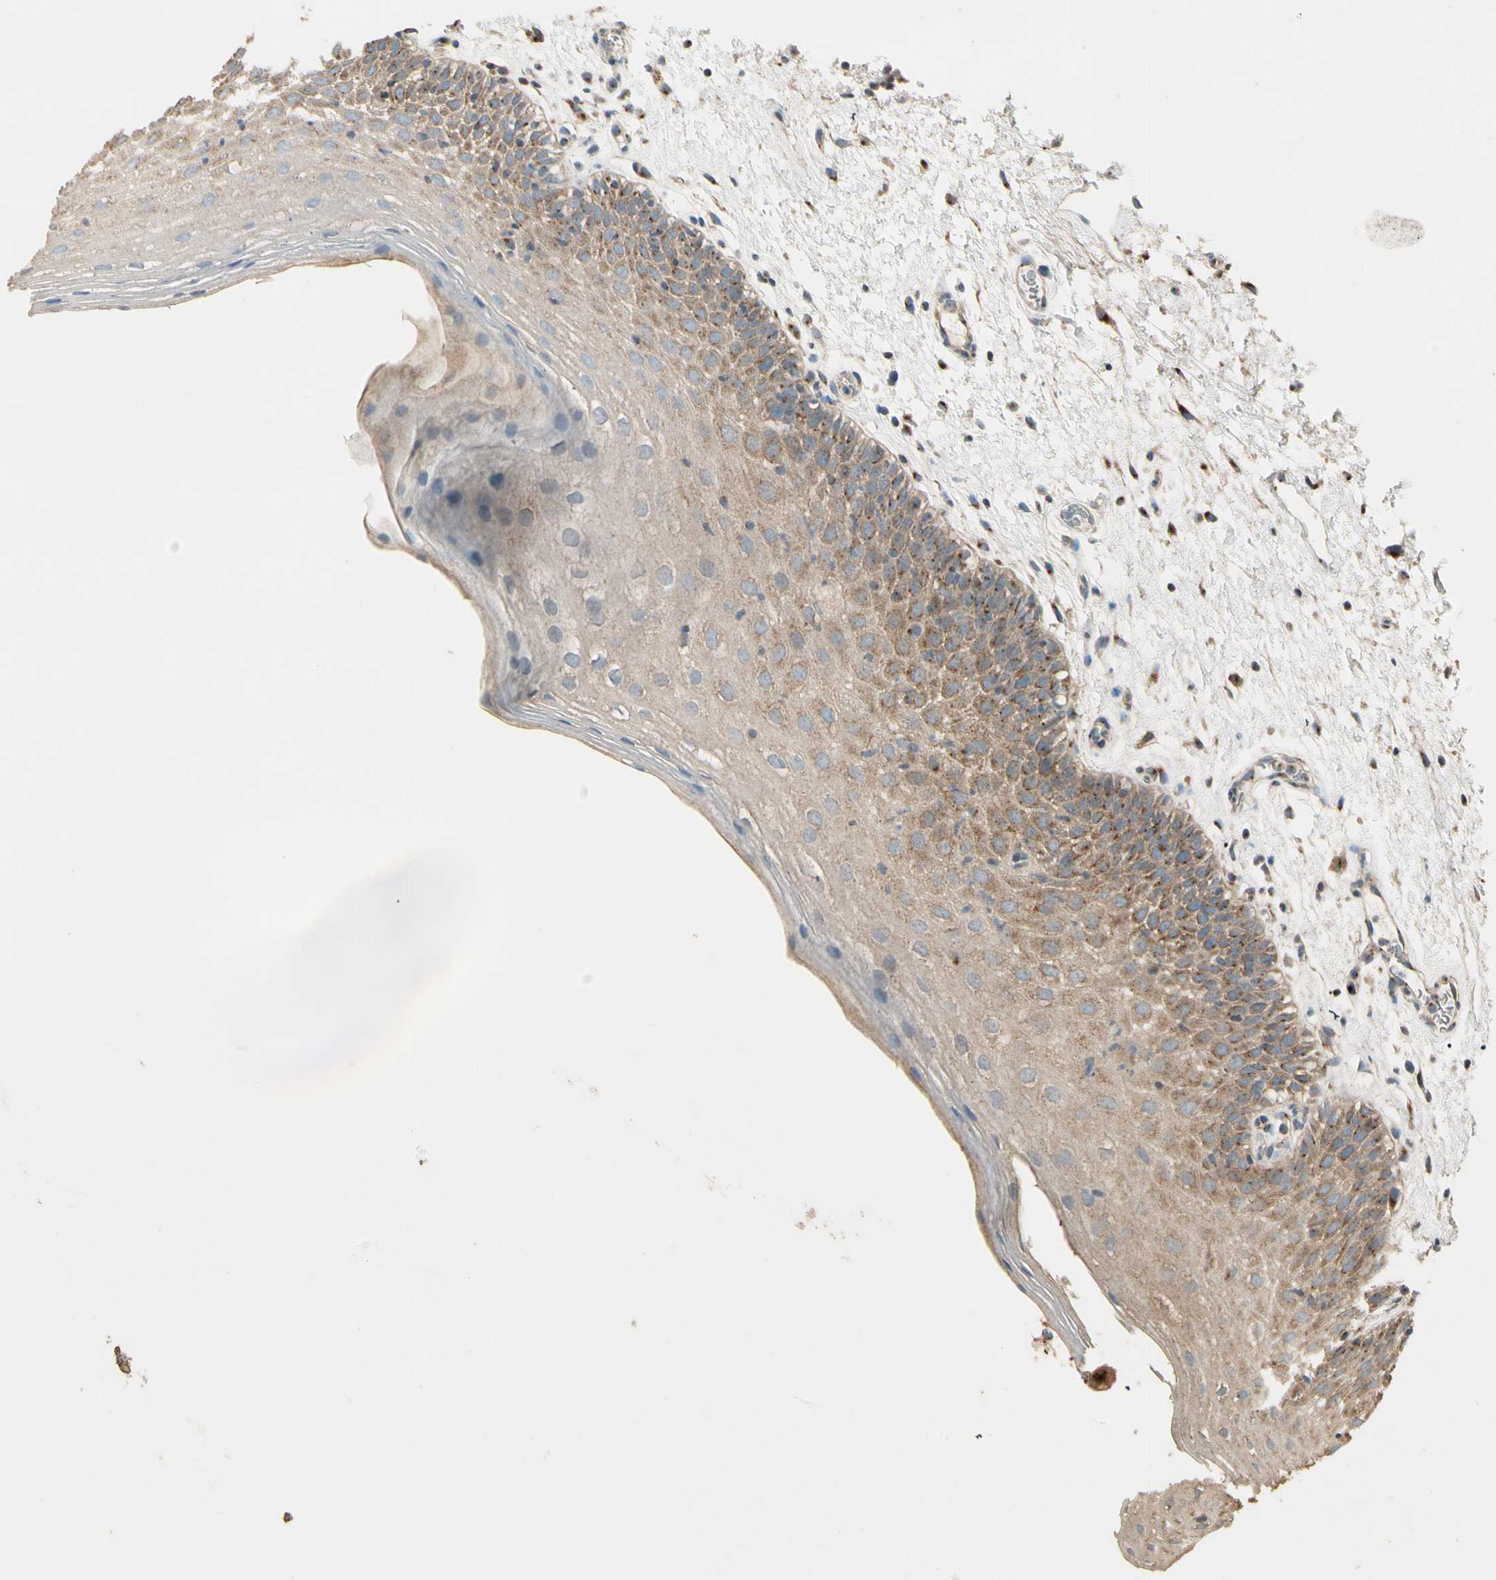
{"staining": {"intensity": "moderate", "quantity": ">75%", "location": "cytoplasmic/membranous"}, "tissue": "oral mucosa", "cell_type": "Squamous epithelial cells", "image_type": "normal", "snomed": [{"axis": "morphology", "description": "Normal tissue, NOS"}, {"axis": "morphology", "description": "Squamous cell carcinoma, NOS"}, {"axis": "topography", "description": "Skeletal muscle"}, {"axis": "topography", "description": "Oral tissue"}], "caption": "Squamous epithelial cells exhibit moderate cytoplasmic/membranous positivity in about >75% of cells in benign oral mucosa.", "gene": "AKAP9", "patient": {"sex": "male", "age": 71}}